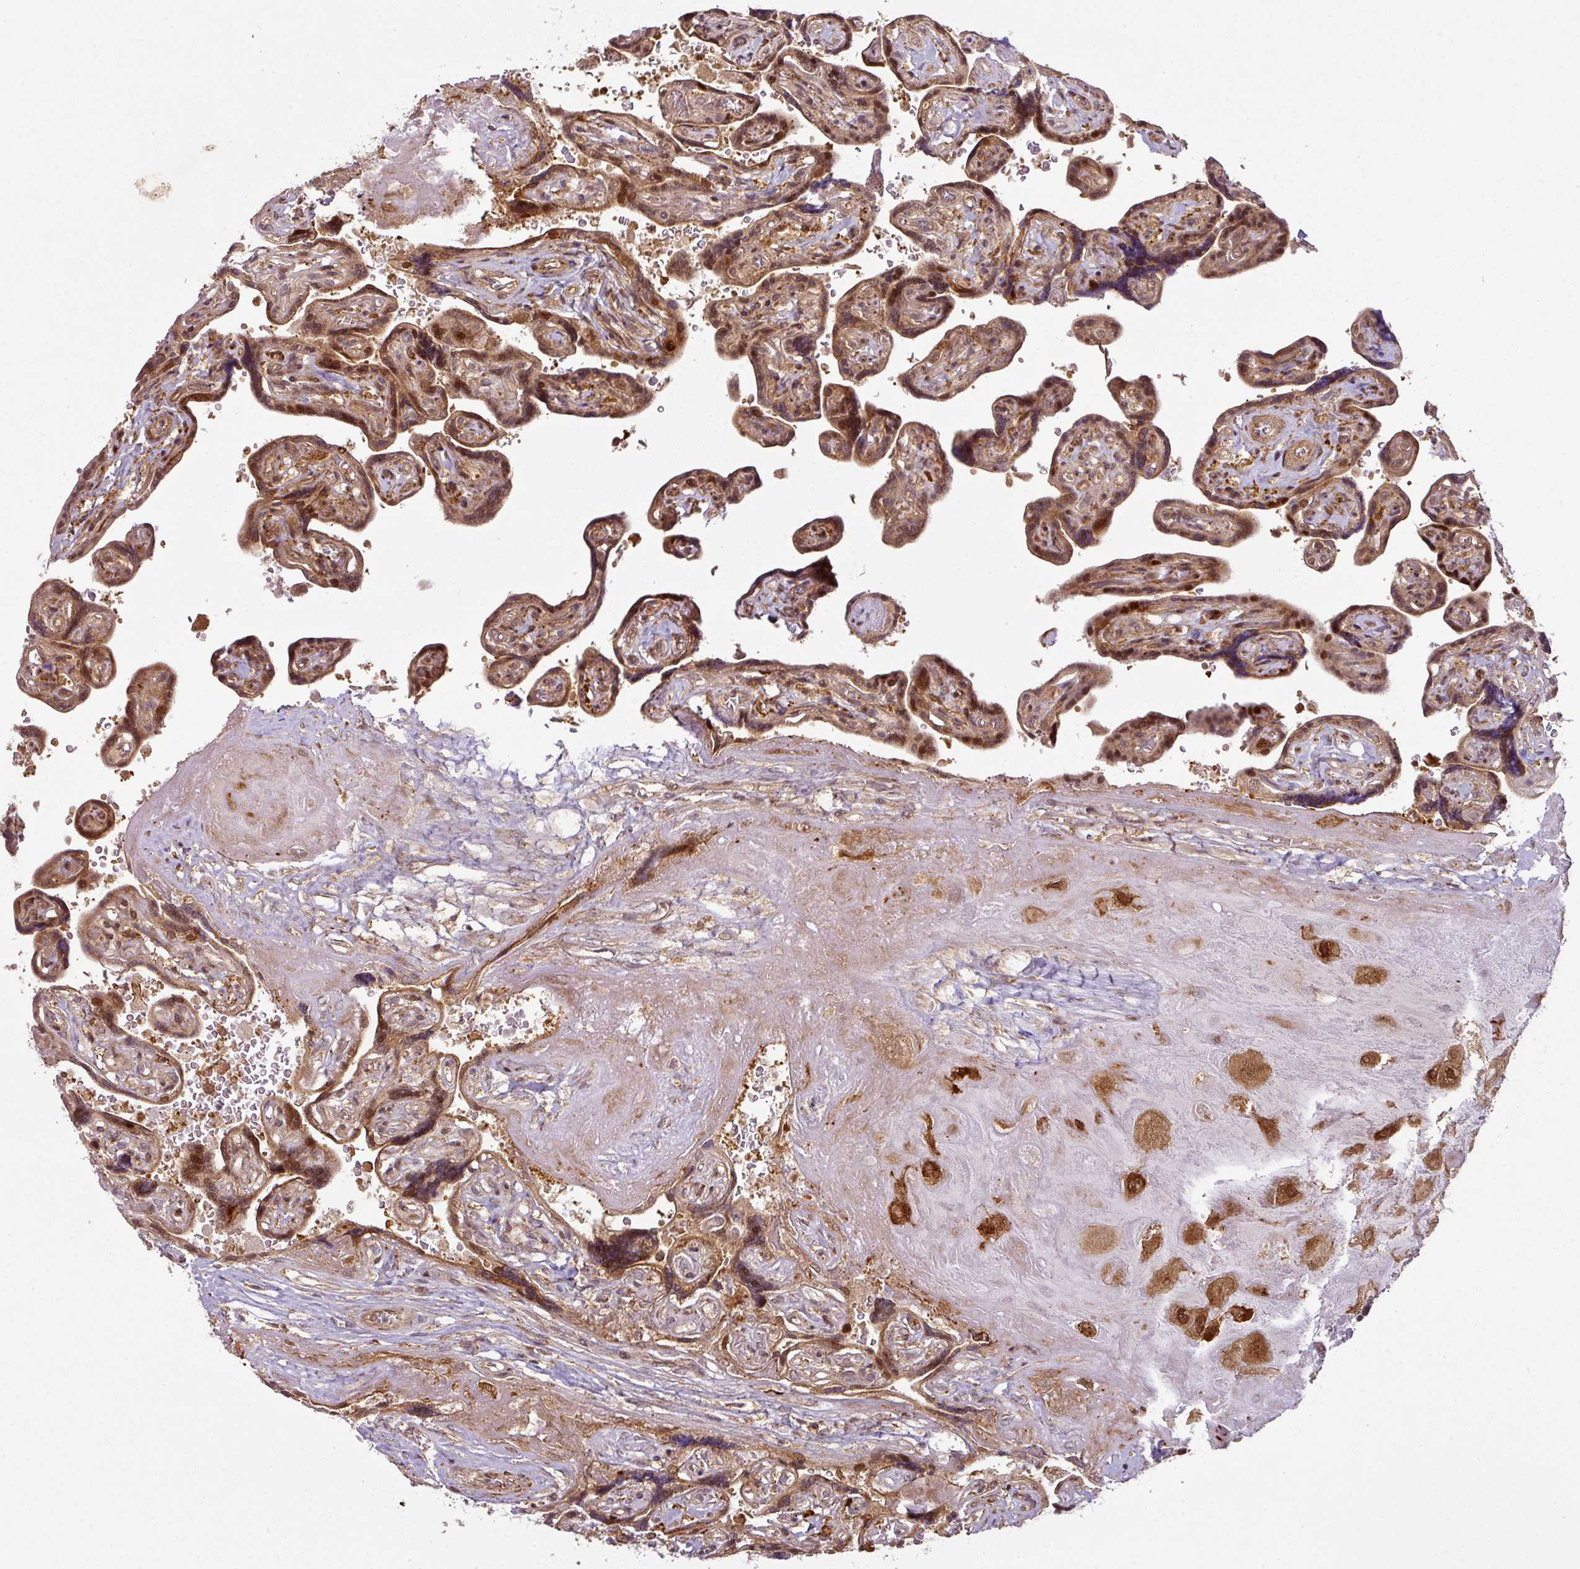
{"staining": {"intensity": "strong", "quantity": ">75%", "location": "cytoplasmic/membranous,nuclear"}, "tissue": "placenta", "cell_type": "Decidual cells", "image_type": "normal", "snomed": [{"axis": "morphology", "description": "Normal tissue, NOS"}, {"axis": "topography", "description": "Placenta"}], "caption": "This is a histology image of IHC staining of benign placenta, which shows strong staining in the cytoplasmic/membranous,nuclear of decidual cells.", "gene": "ATAT1", "patient": {"sex": "female", "age": 32}}